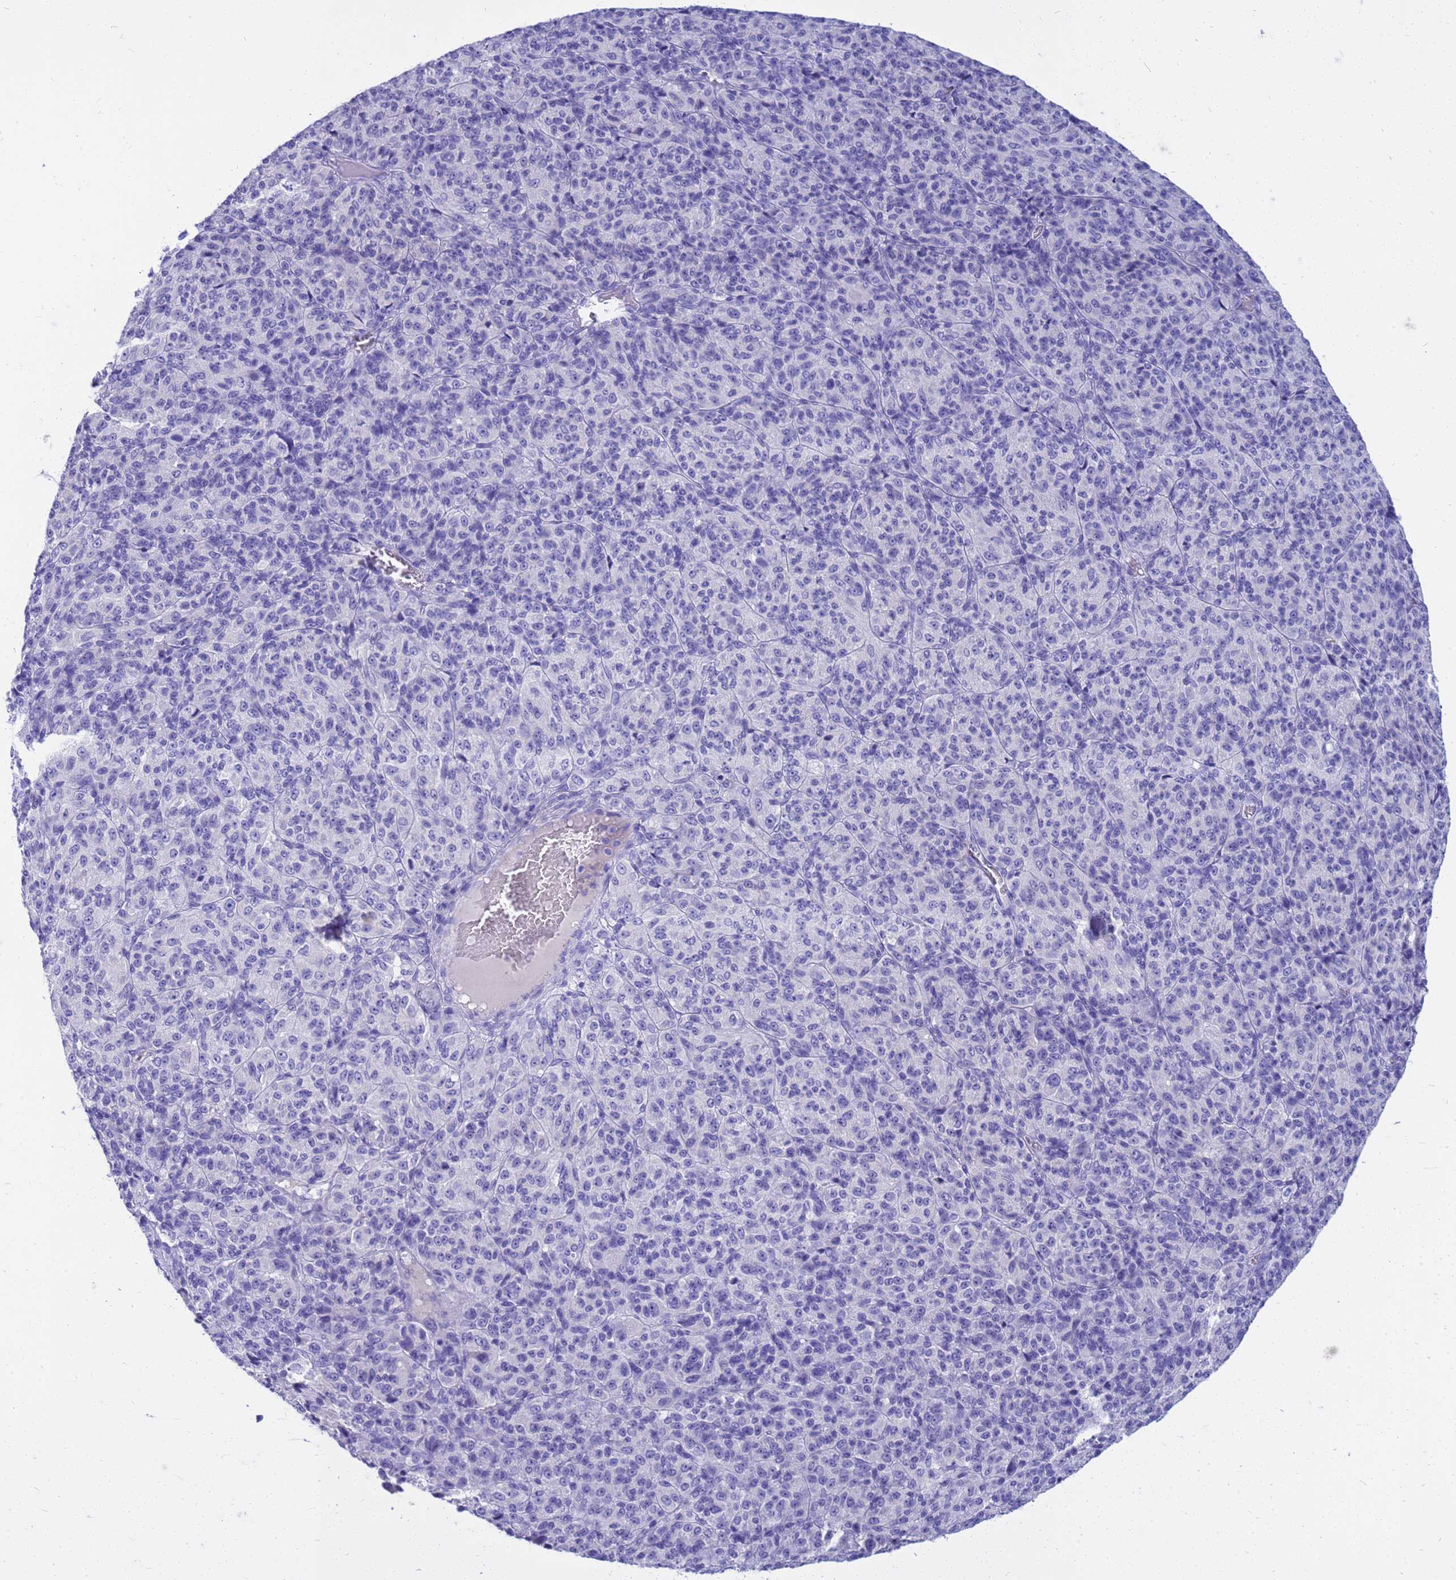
{"staining": {"intensity": "negative", "quantity": "none", "location": "none"}, "tissue": "melanoma", "cell_type": "Tumor cells", "image_type": "cancer", "snomed": [{"axis": "morphology", "description": "Malignant melanoma, Metastatic site"}, {"axis": "topography", "description": "Brain"}], "caption": "IHC of human malignant melanoma (metastatic site) exhibits no positivity in tumor cells.", "gene": "SYCN", "patient": {"sex": "female", "age": 56}}